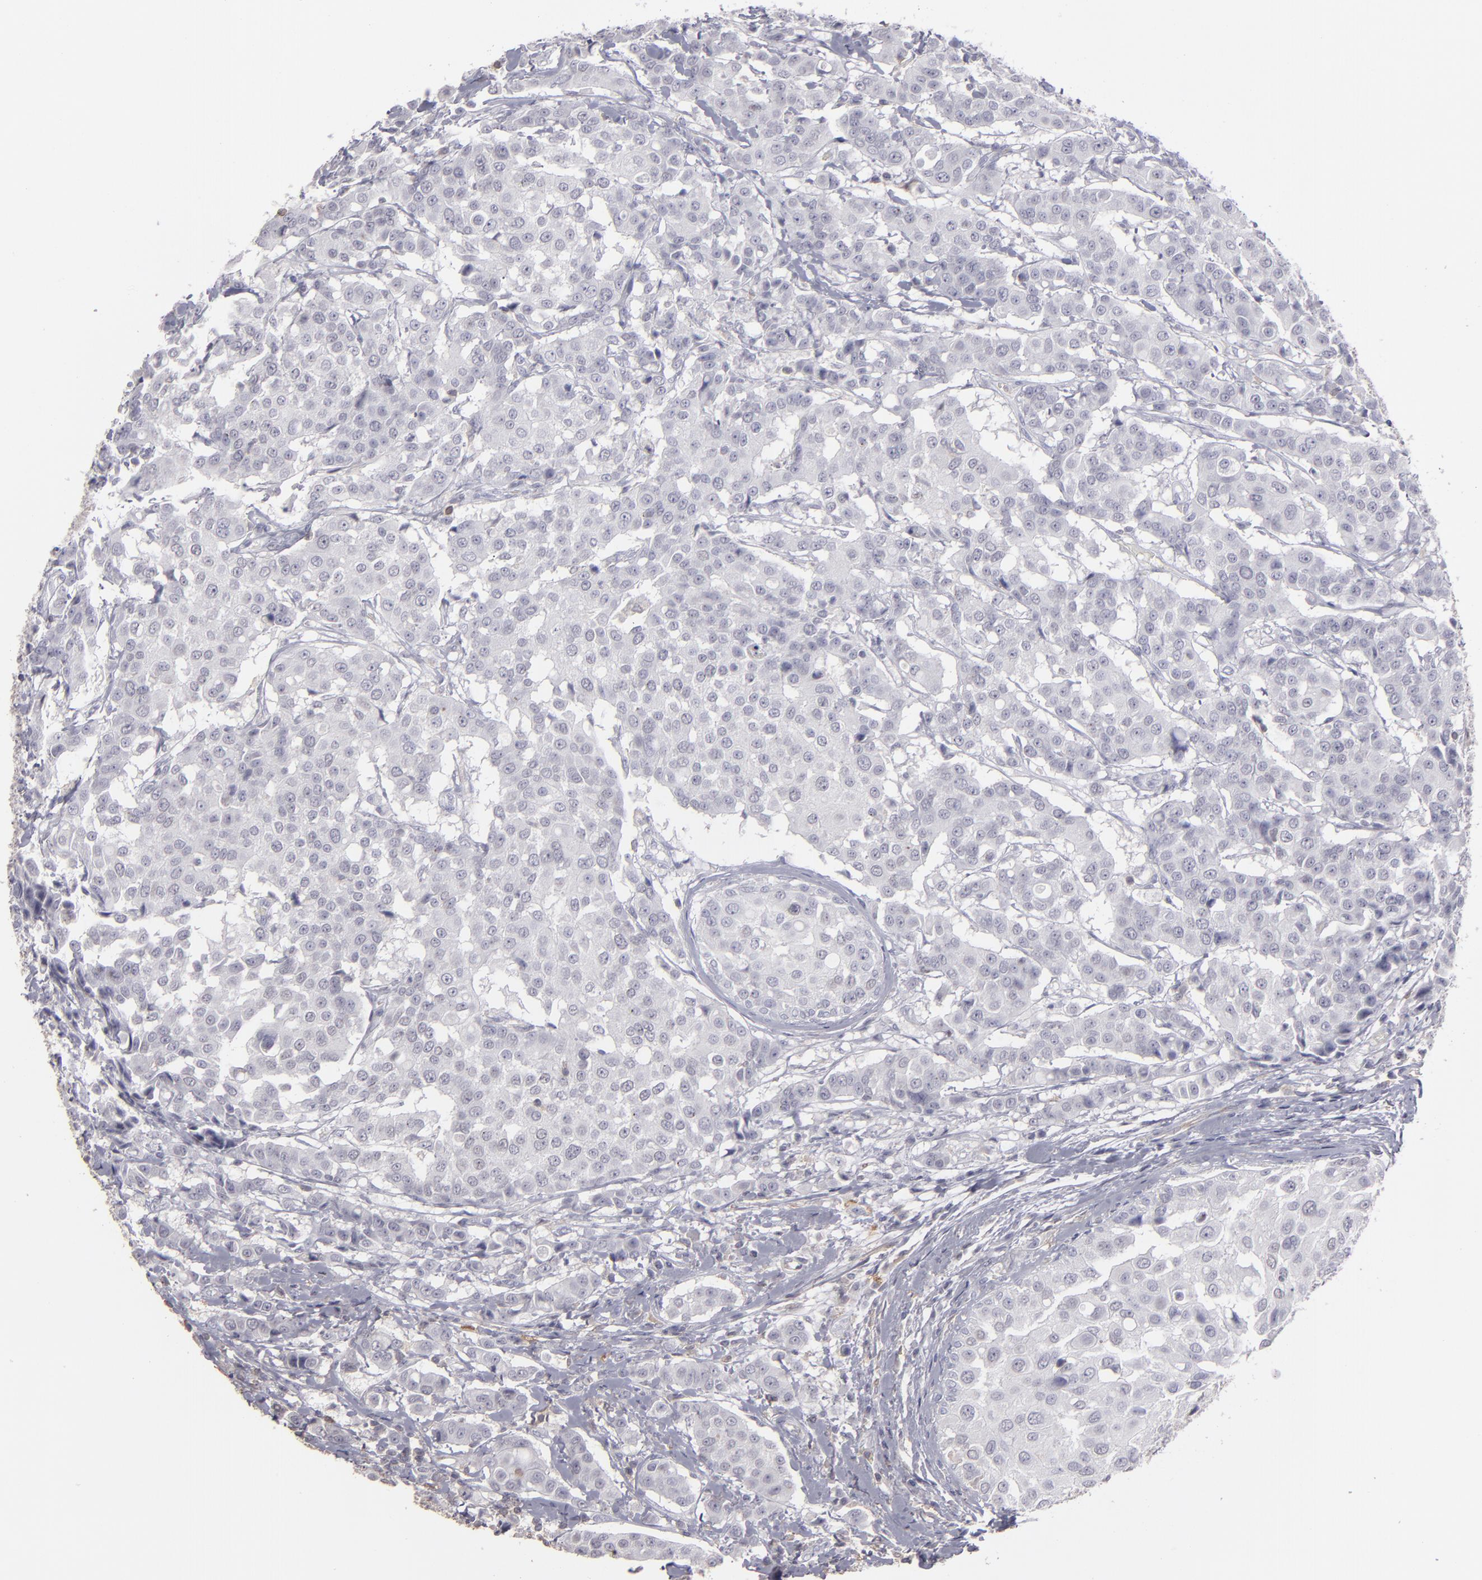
{"staining": {"intensity": "negative", "quantity": "none", "location": "none"}, "tissue": "breast cancer", "cell_type": "Tumor cells", "image_type": "cancer", "snomed": [{"axis": "morphology", "description": "Normal tissue, NOS"}, {"axis": "morphology", "description": "Duct carcinoma"}, {"axis": "topography", "description": "Breast"}], "caption": "DAB immunohistochemical staining of breast intraductal carcinoma exhibits no significant staining in tumor cells. (DAB (3,3'-diaminobenzidine) immunohistochemistry (IHC), high magnification).", "gene": "SEMA3G", "patient": {"sex": "female", "age": 50}}